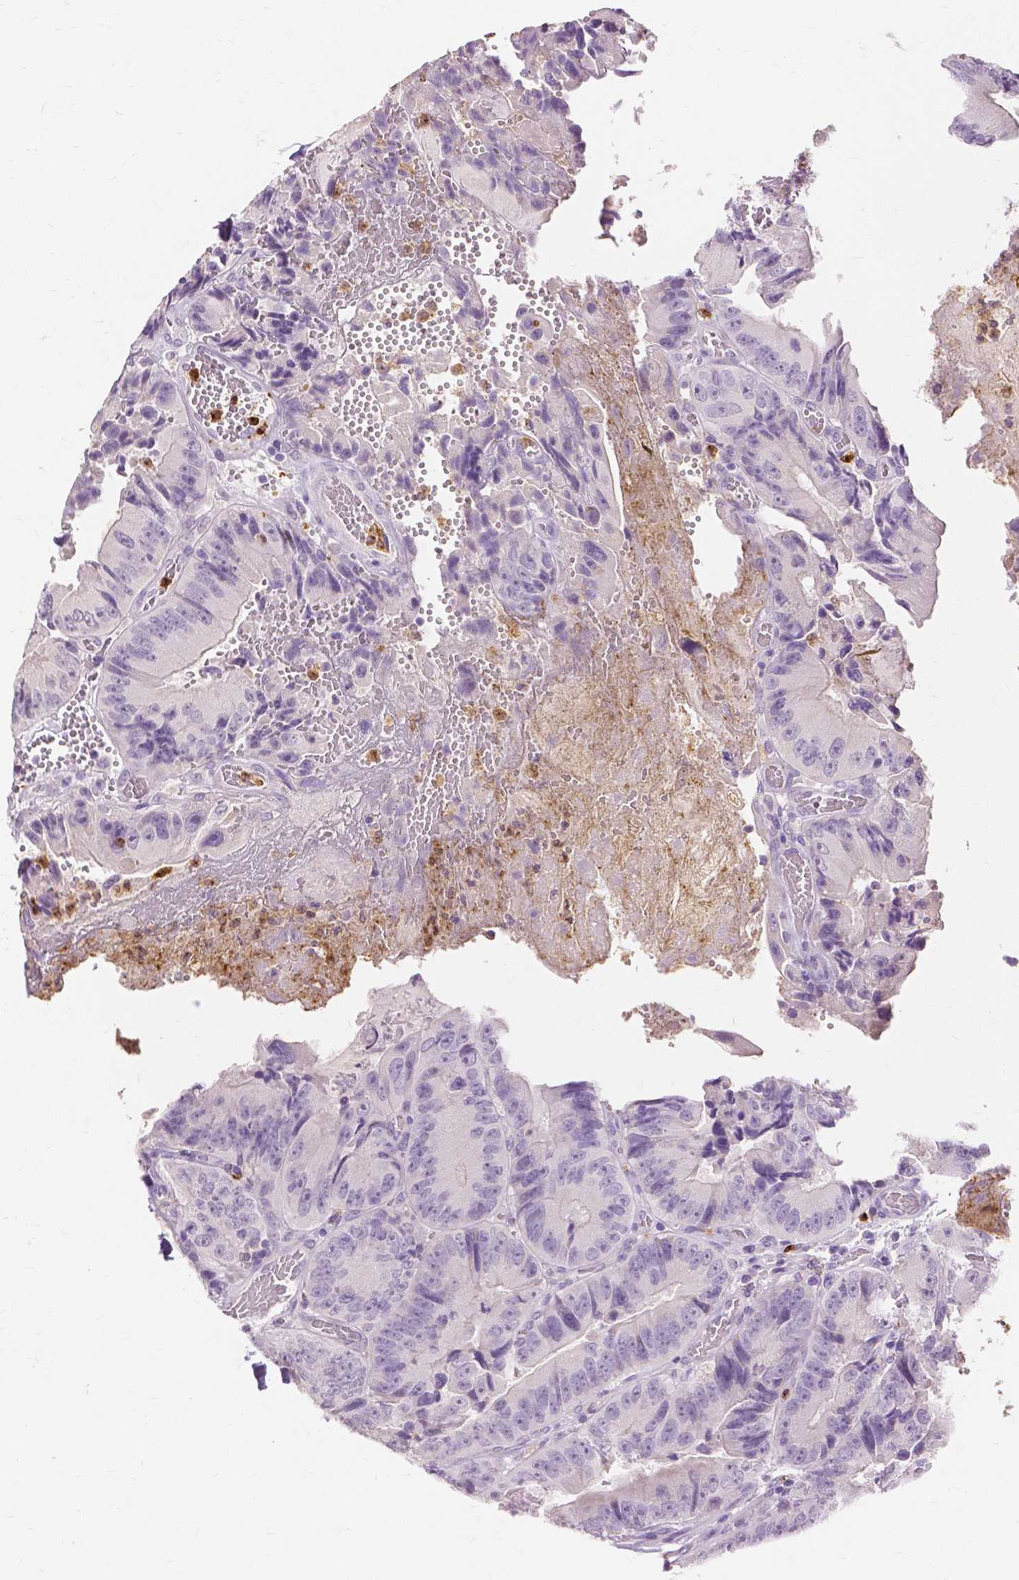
{"staining": {"intensity": "negative", "quantity": "none", "location": "none"}, "tissue": "colorectal cancer", "cell_type": "Tumor cells", "image_type": "cancer", "snomed": [{"axis": "morphology", "description": "Adenocarcinoma, NOS"}, {"axis": "topography", "description": "Colon"}], "caption": "This is an immunohistochemistry (IHC) histopathology image of adenocarcinoma (colorectal). There is no positivity in tumor cells.", "gene": "CXCR2", "patient": {"sex": "female", "age": 86}}